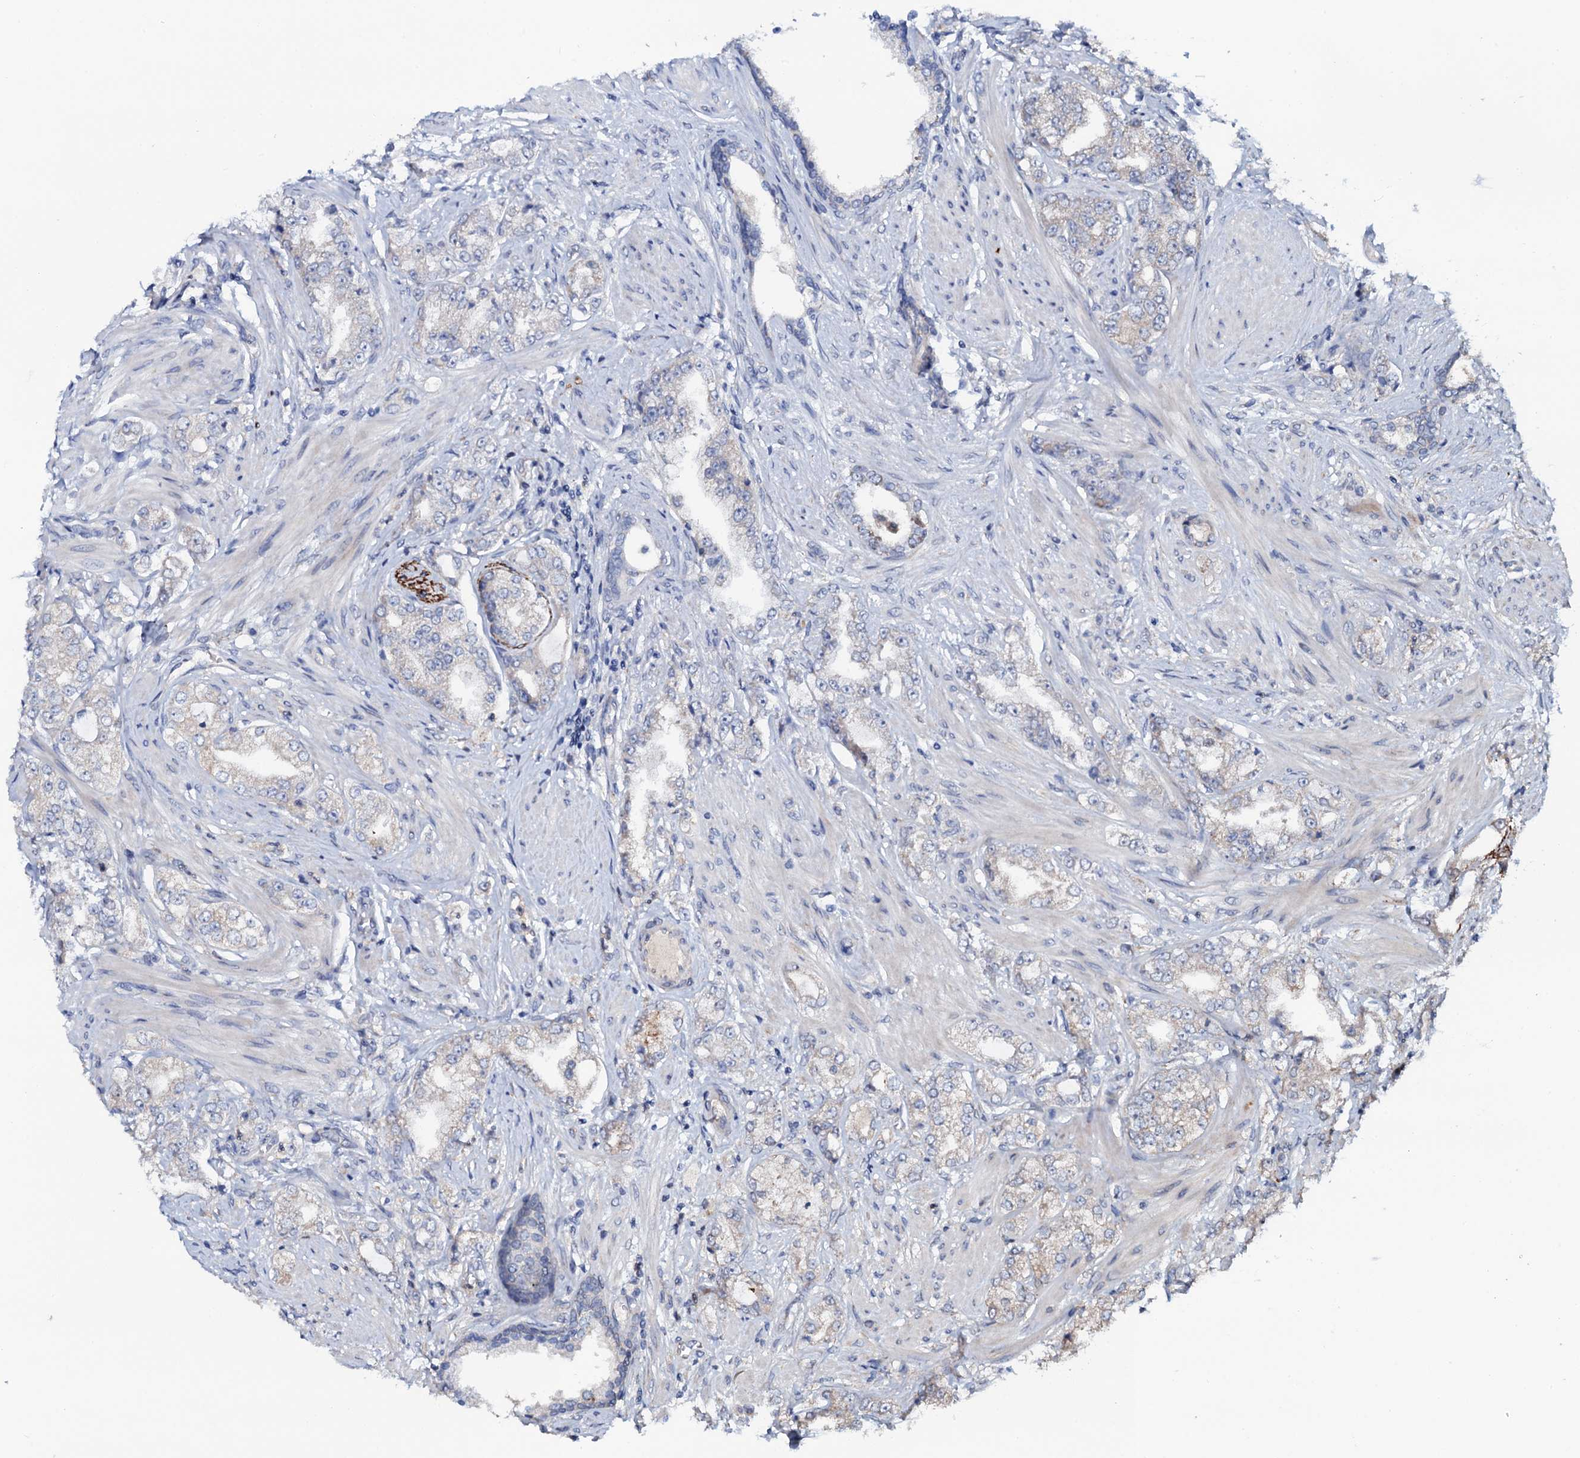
{"staining": {"intensity": "negative", "quantity": "none", "location": "none"}, "tissue": "prostate cancer", "cell_type": "Tumor cells", "image_type": "cancer", "snomed": [{"axis": "morphology", "description": "Adenocarcinoma, High grade"}, {"axis": "topography", "description": "Prostate"}], "caption": "An immunohistochemistry (IHC) micrograph of prostate cancer (adenocarcinoma (high-grade)) is shown. There is no staining in tumor cells of prostate cancer (adenocarcinoma (high-grade)).", "gene": "PPP1R3D", "patient": {"sex": "male", "age": 64}}